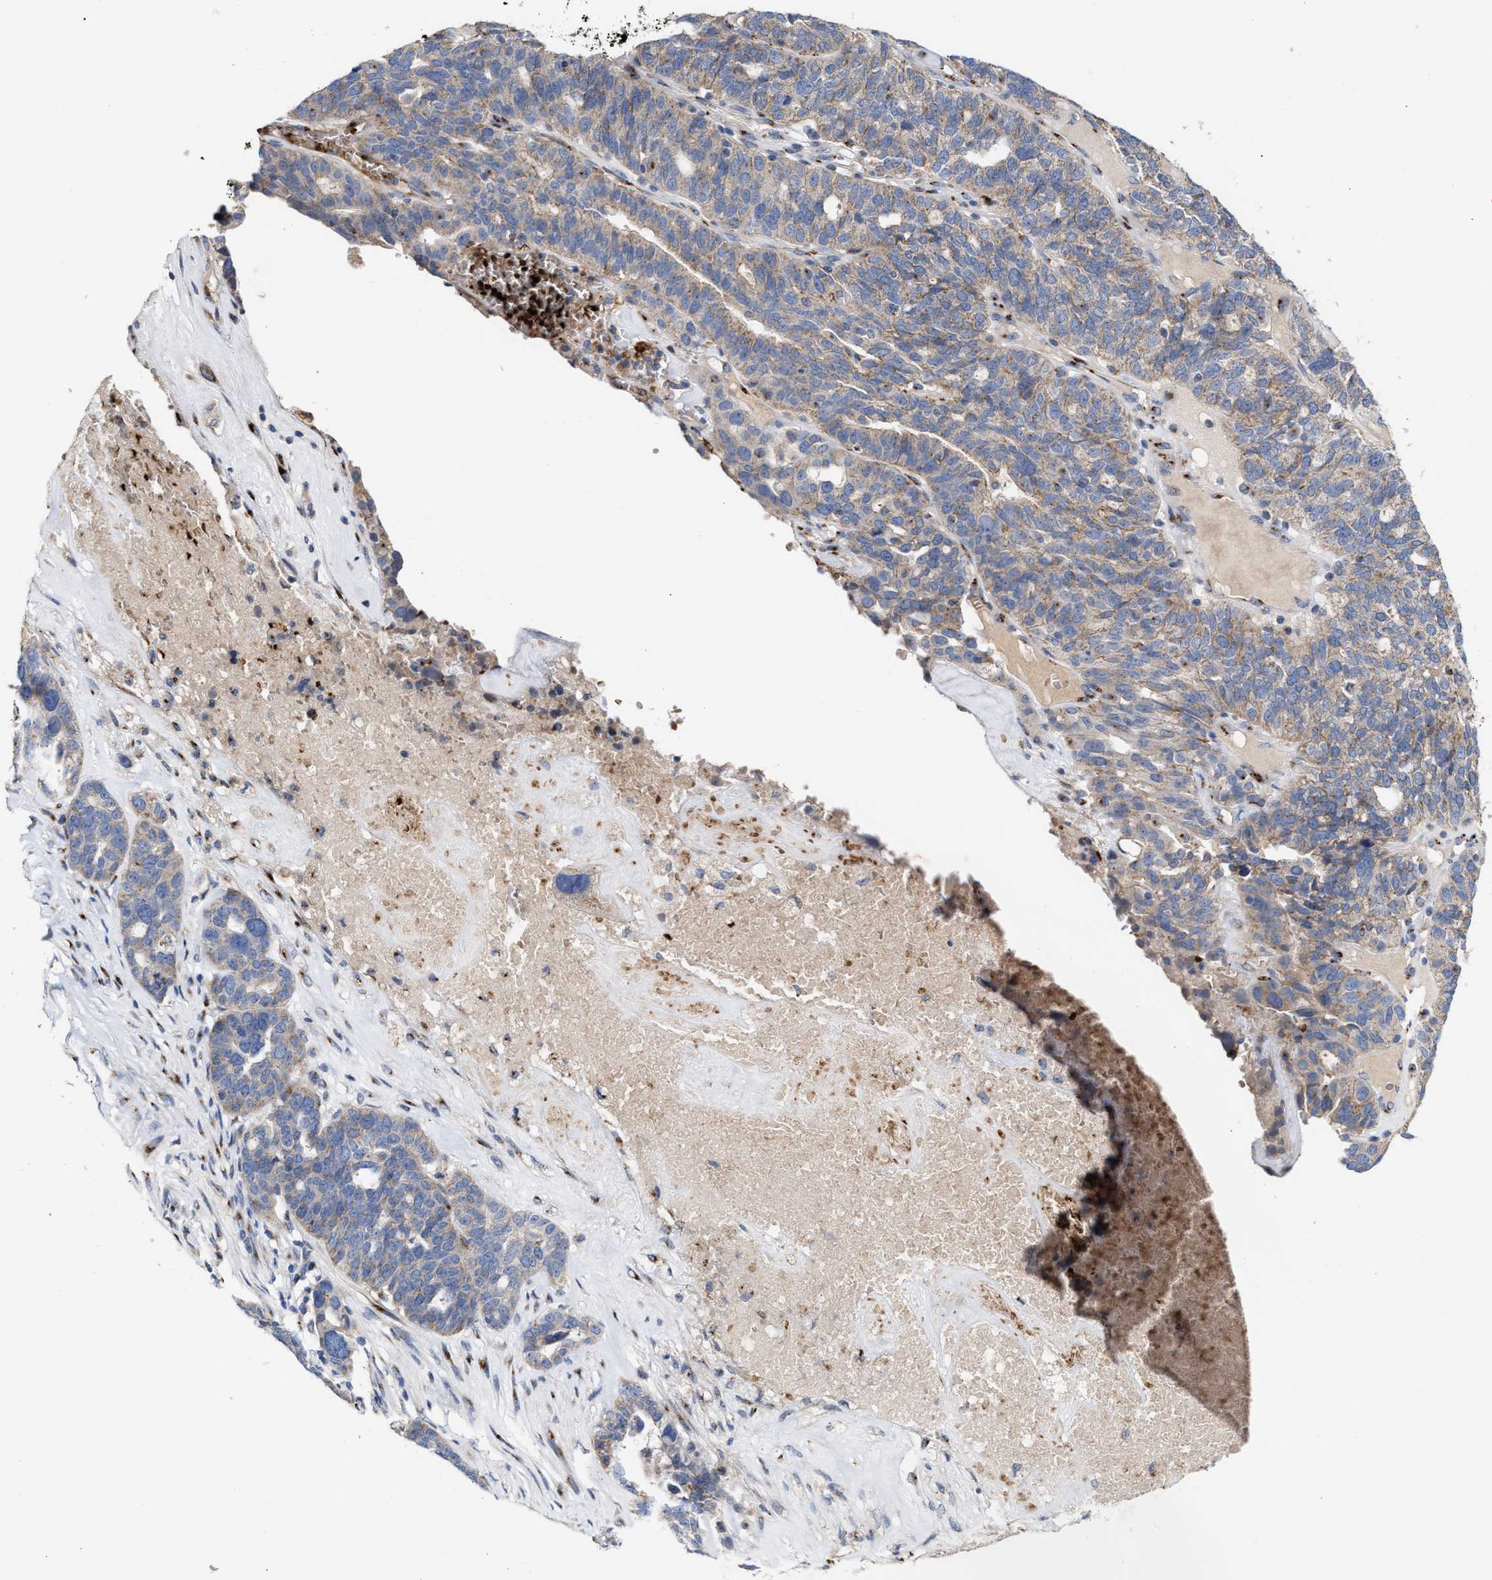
{"staining": {"intensity": "weak", "quantity": ">75%", "location": "cytoplasmic/membranous"}, "tissue": "ovarian cancer", "cell_type": "Tumor cells", "image_type": "cancer", "snomed": [{"axis": "morphology", "description": "Cystadenocarcinoma, serous, NOS"}, {"axis": "topography", "description": "Ovary"}], "caption": "There is low levels of weak cytoplasmic/membranous positivity in tumor cells of ovarian cancer (serous cystadenocarcinoma), as demonstrated by immunohistochemical staining (brown color).", "gene": "CCL2", "patient": {"sex": "female", "age": 59}}